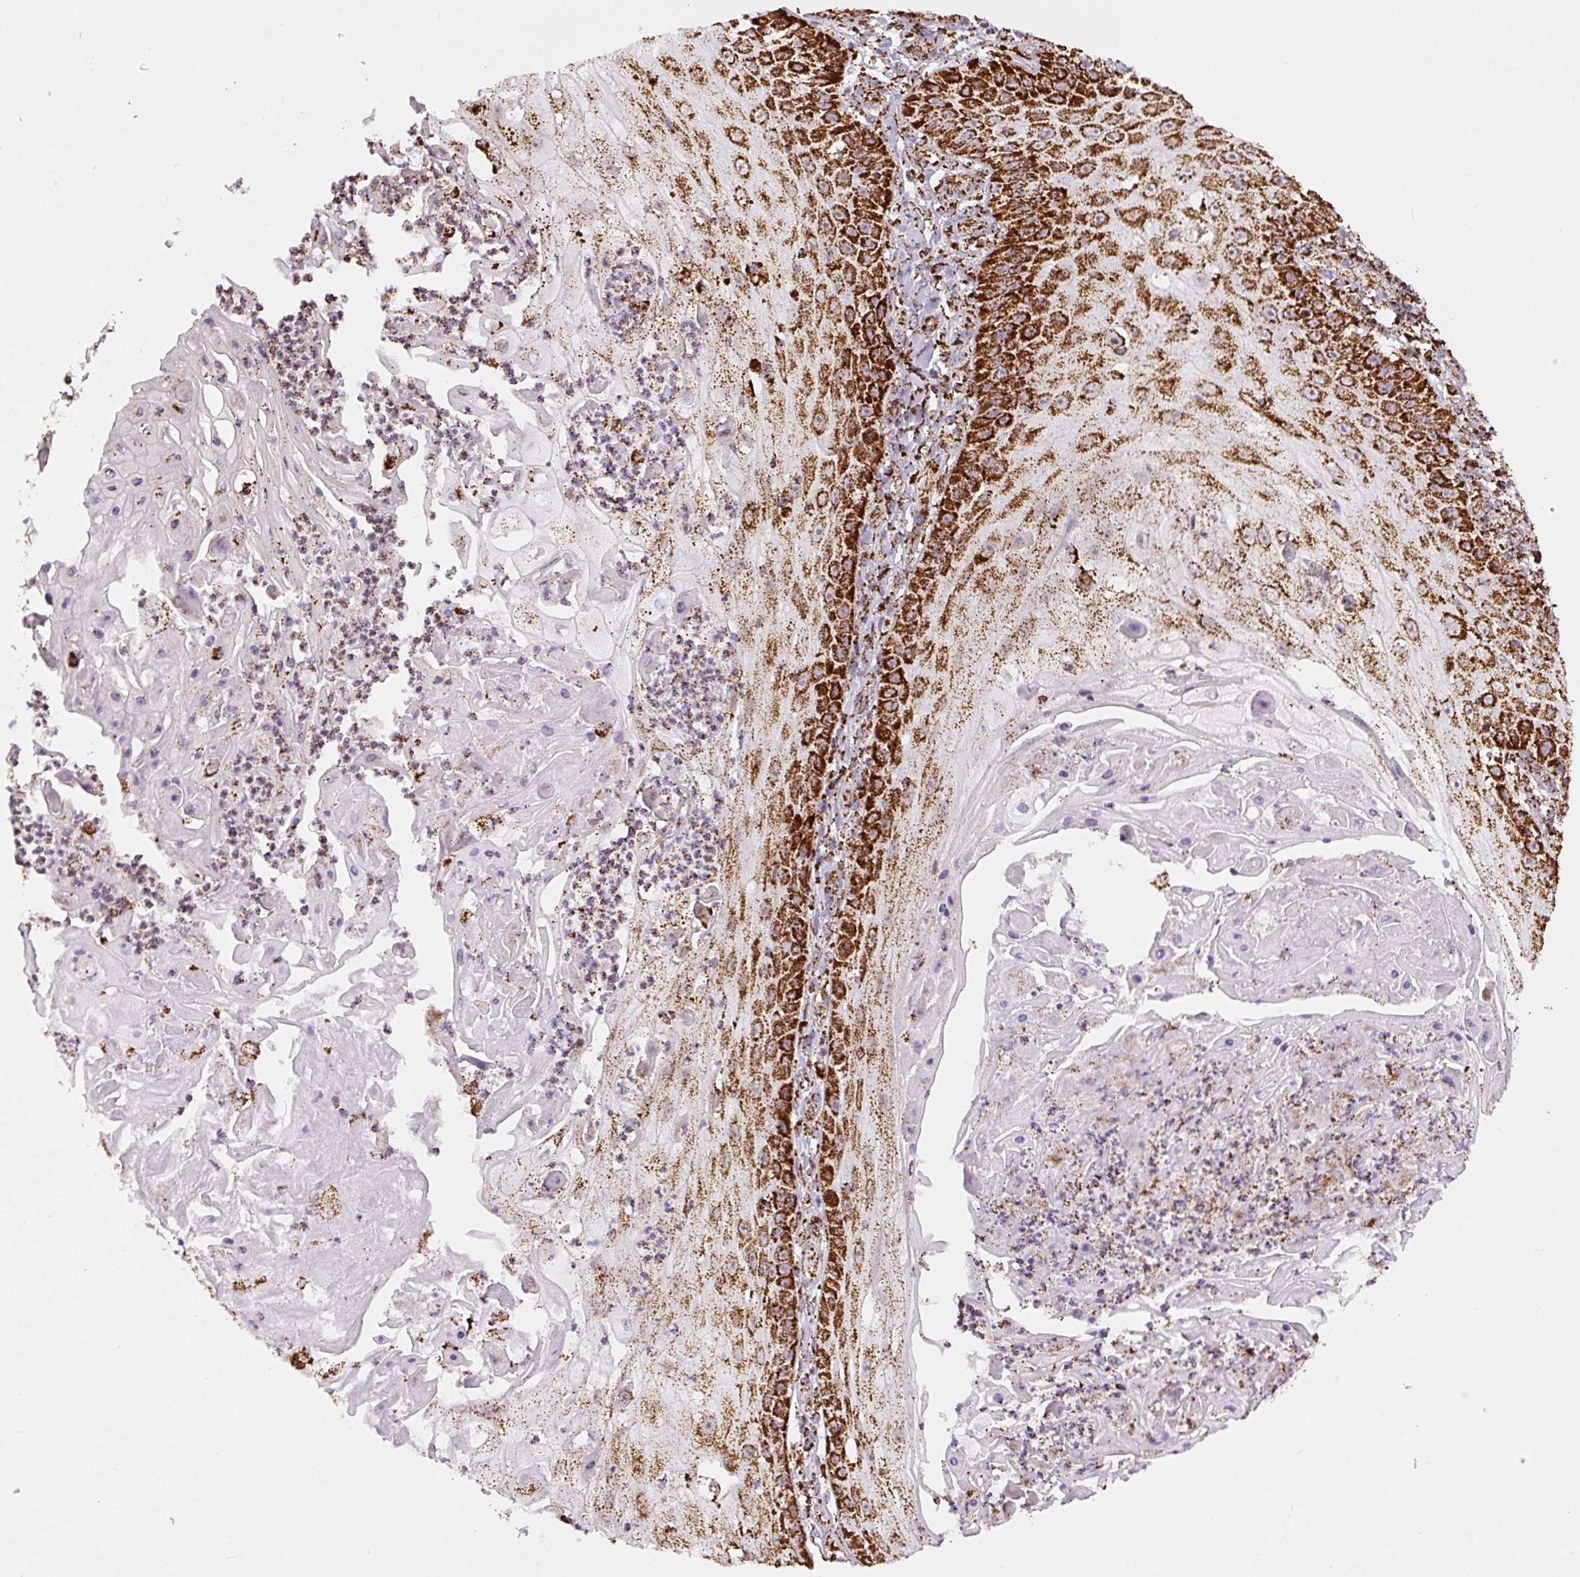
{"staining": {"intensity": "strong", "quantity": ">75%", "location": "cytoplasmic/membranous"}, "tissue": "skin cancer", "cell_type": "Tumor cells", "image_type": "cancer", "snomed": [{"axis": "morphology", "description": "Squamous cell carcinoma, NOS"}, {"axis": "topography", "description": "Skin"}], "caption": "Strong cytoplasmic/membranous protein expression is seen in about >75% of tumor cells in skin cancer.", "gene": "ATP5F1A", "patient": {"sex": "male", "age": 70}}